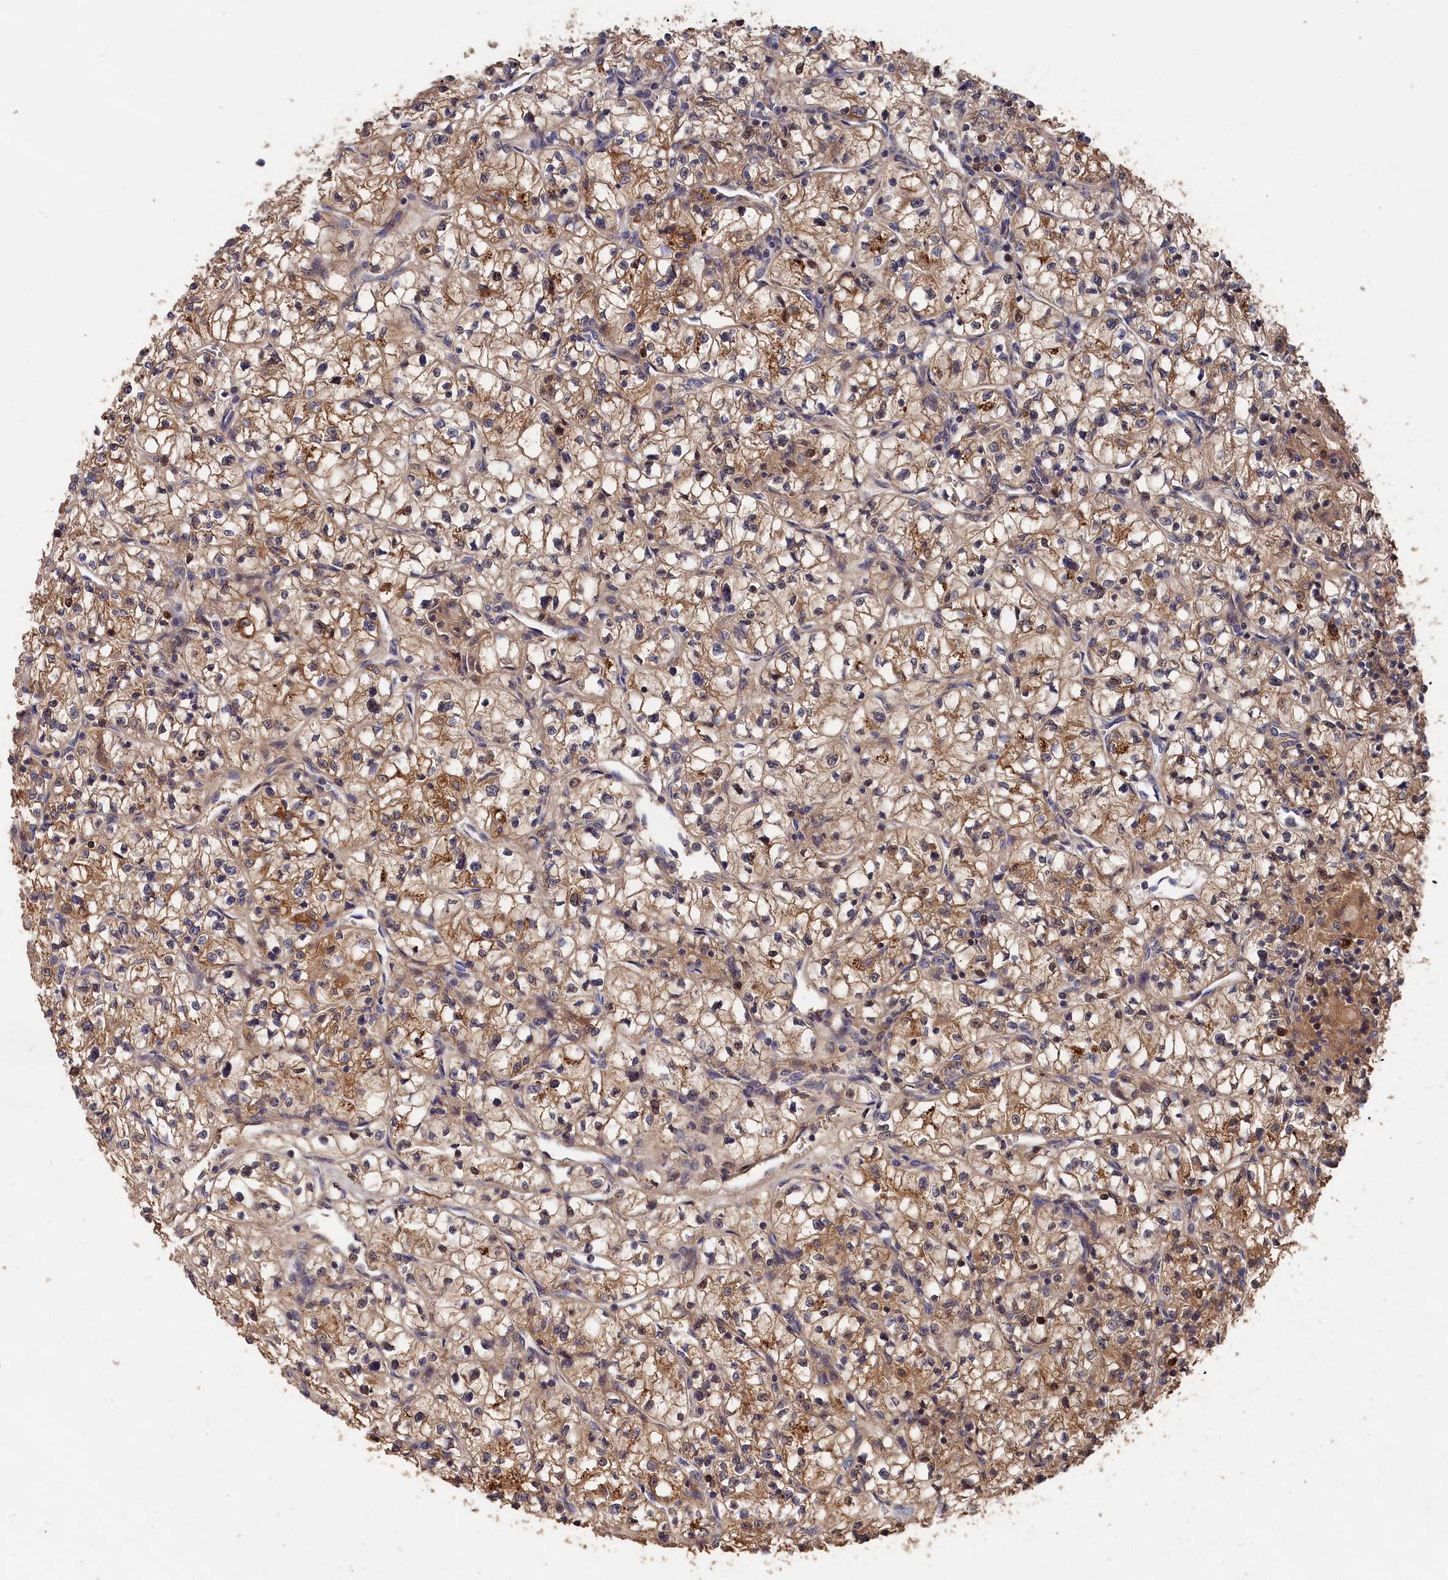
{"staining": {"intensity": "moderate", "quantity": ">75%", "location": "cytoplasmic/membranous"}, "tissue": "renal cancer", "cell_type": "Tumor cells", "image_type": "cancer", "snomed": [{"axis": "morphology", "description": "Adenocarcinoma, NOS"}, {"axis": "topography", "description": "Kidney"}], "caption": "Immunohistochemistry (DAB (3,3'-diaminobenzidine)) staining of human renal cancer (adenocarcinoma) displays moderate cytoplasmic/membranous protein positivity in approximately >75% of tumor cells. The protein is shown in brown color, while the nuclei are stained blue.", "gene": "RMI2", "patient": {"sex": "female", "age": 64}}